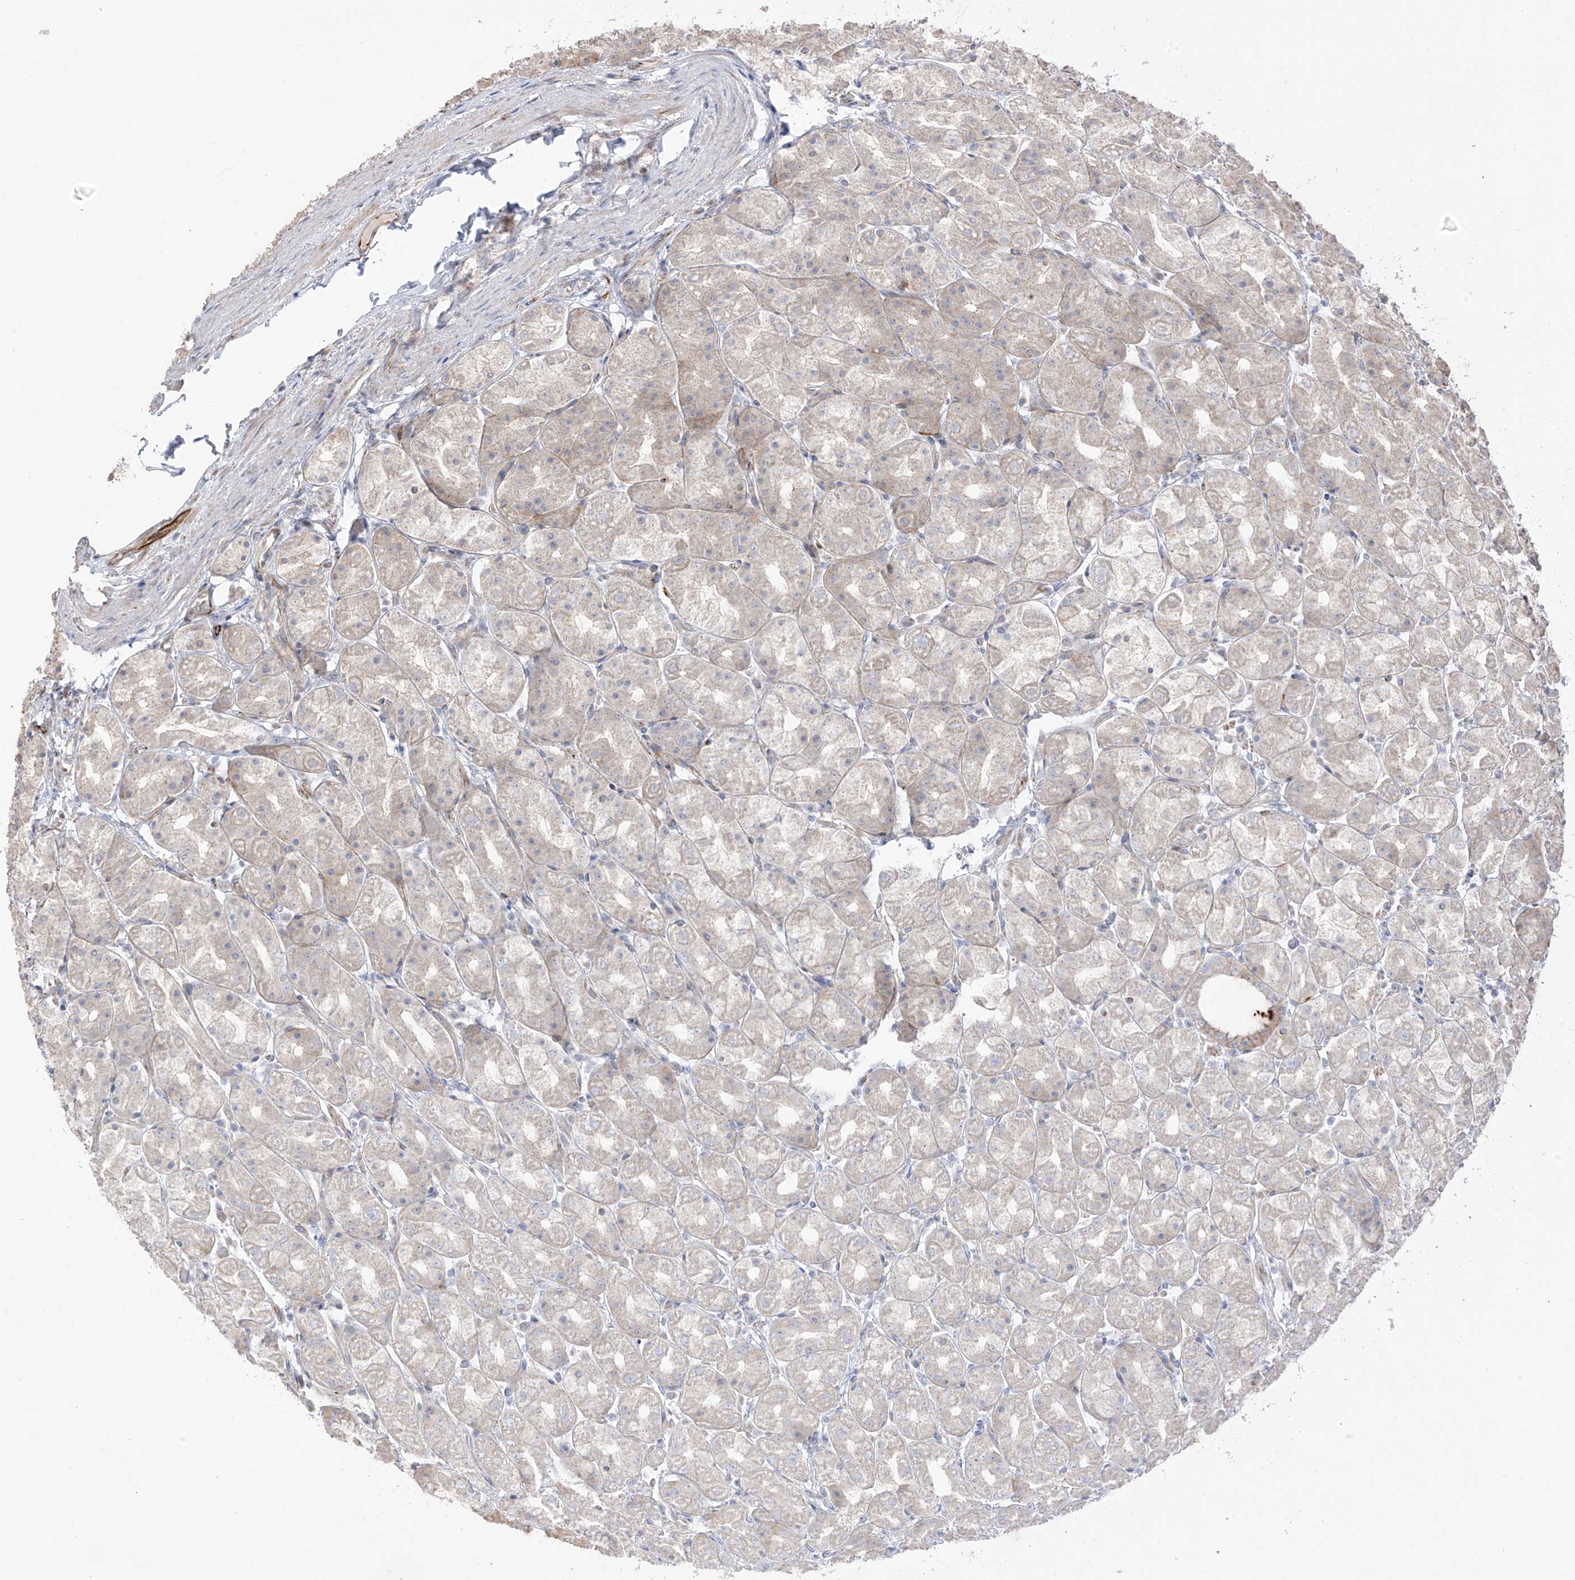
{"staining": {"intensity": "negative", "quantity": "none", "location": "none"}, "tissue": "stomach", "cell_type": "Glandular cells", "image_type": "normal", "snomed": [{"axis": "morphology", "description": "Normal tissue, NOS"}, {"axis": "topography", "description": "Stomach, upper"}], "caption": "DAB immunohistochemical staining of benign human stomach displays no significant staining in glandular cells.", "gene": "DCDC2", "patient": {"sex": "male", "age": 68}}